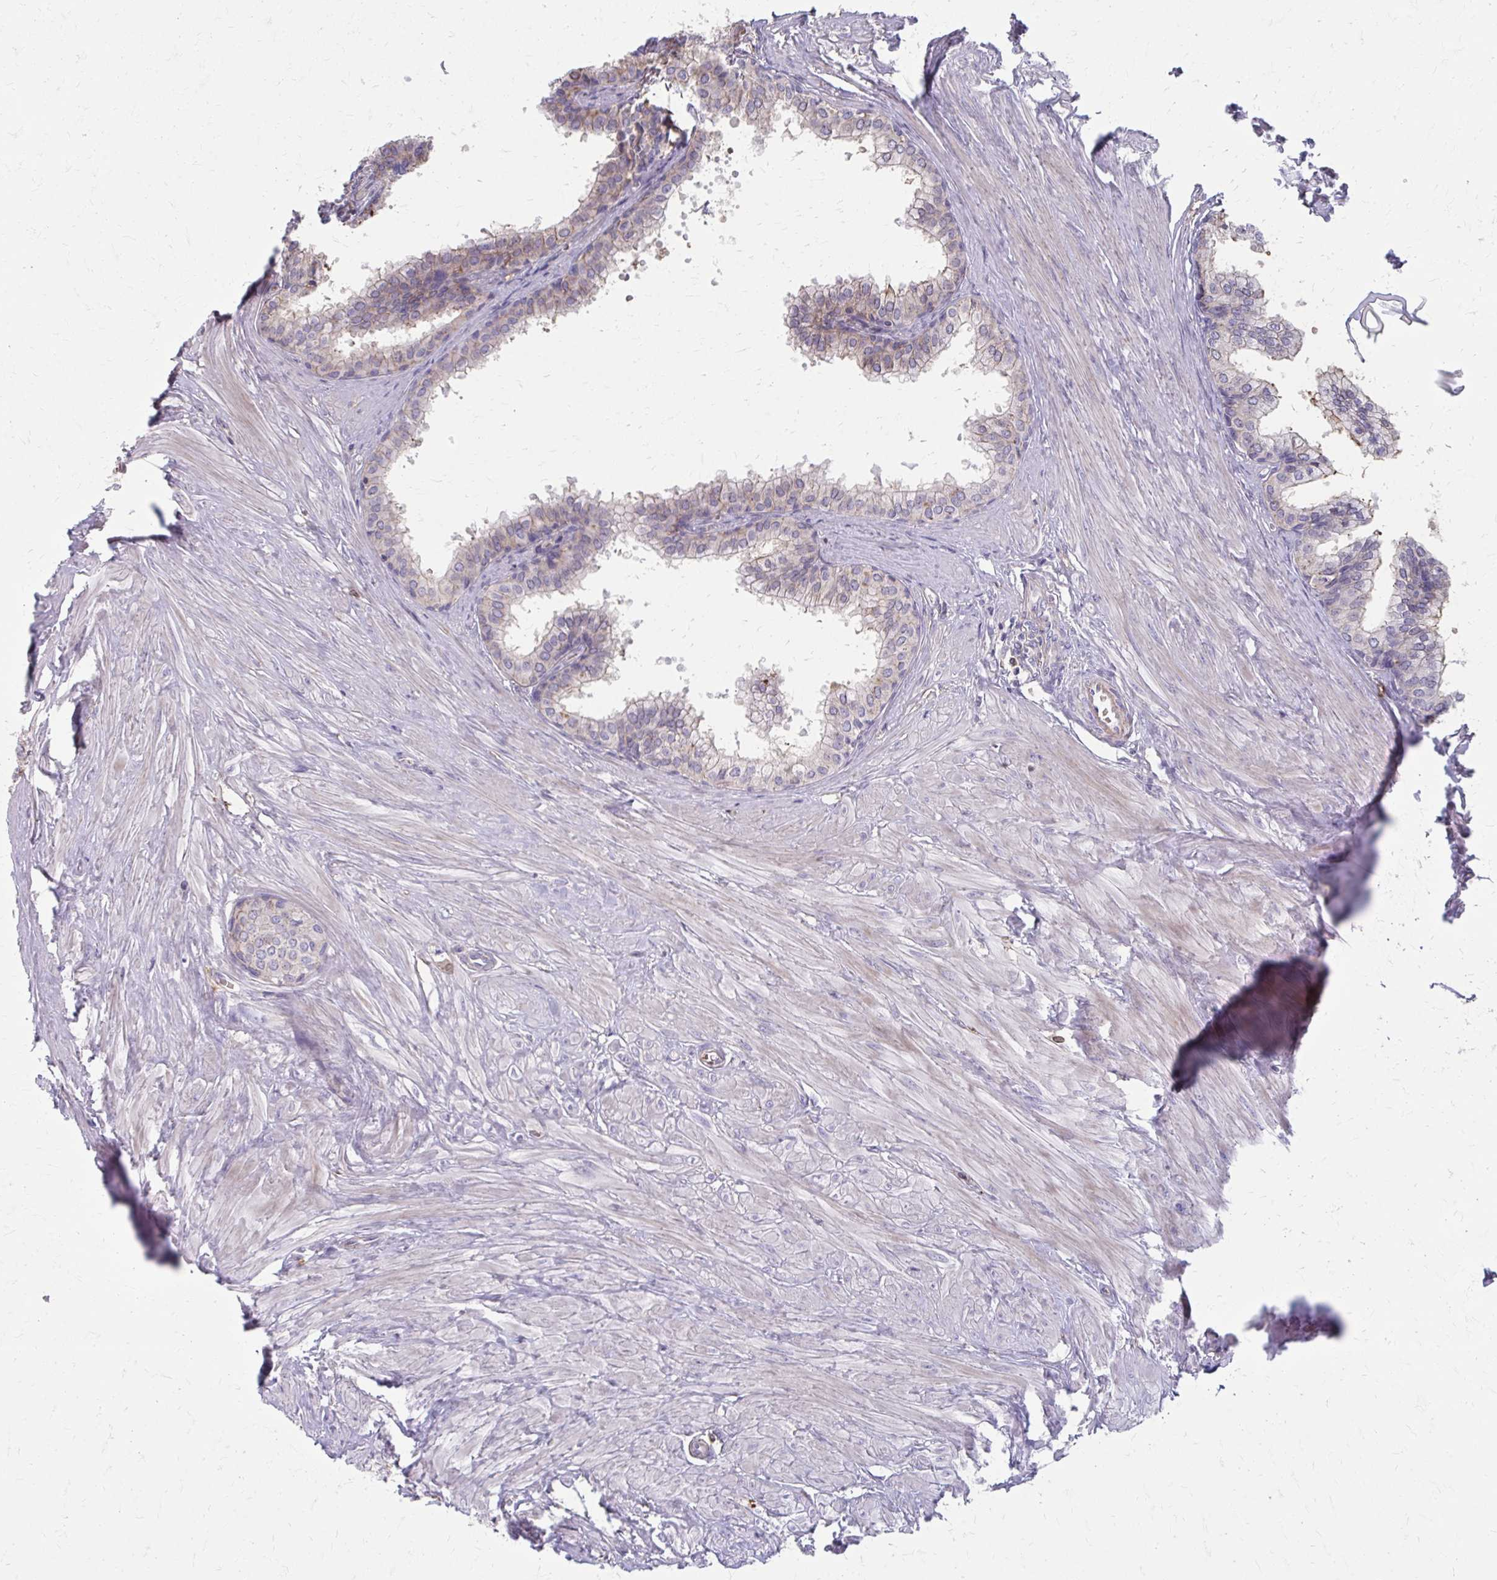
{"staining": {"intensity": "moderate", "quantity": "25%-75%", "location": "cytoplasmic/membranous"}, "tissue": "prostate", "cell_type": "Glandular cells", "image_type": "normal", "snomed": [{"axis": "morphology", "description": "Normal tissue, NOS"}, {"axis": "topography", "description": "Prostate"}, {"axis": "topography", "description": "Peripheral nerve tissue"}], "caption": "The immunohistochemical stain shows moderate cytoplasmic/membranous staining in glandular cells of normal prostate.", "gene": "MMP14", "patient": {"sex": "male", "age": 55}}